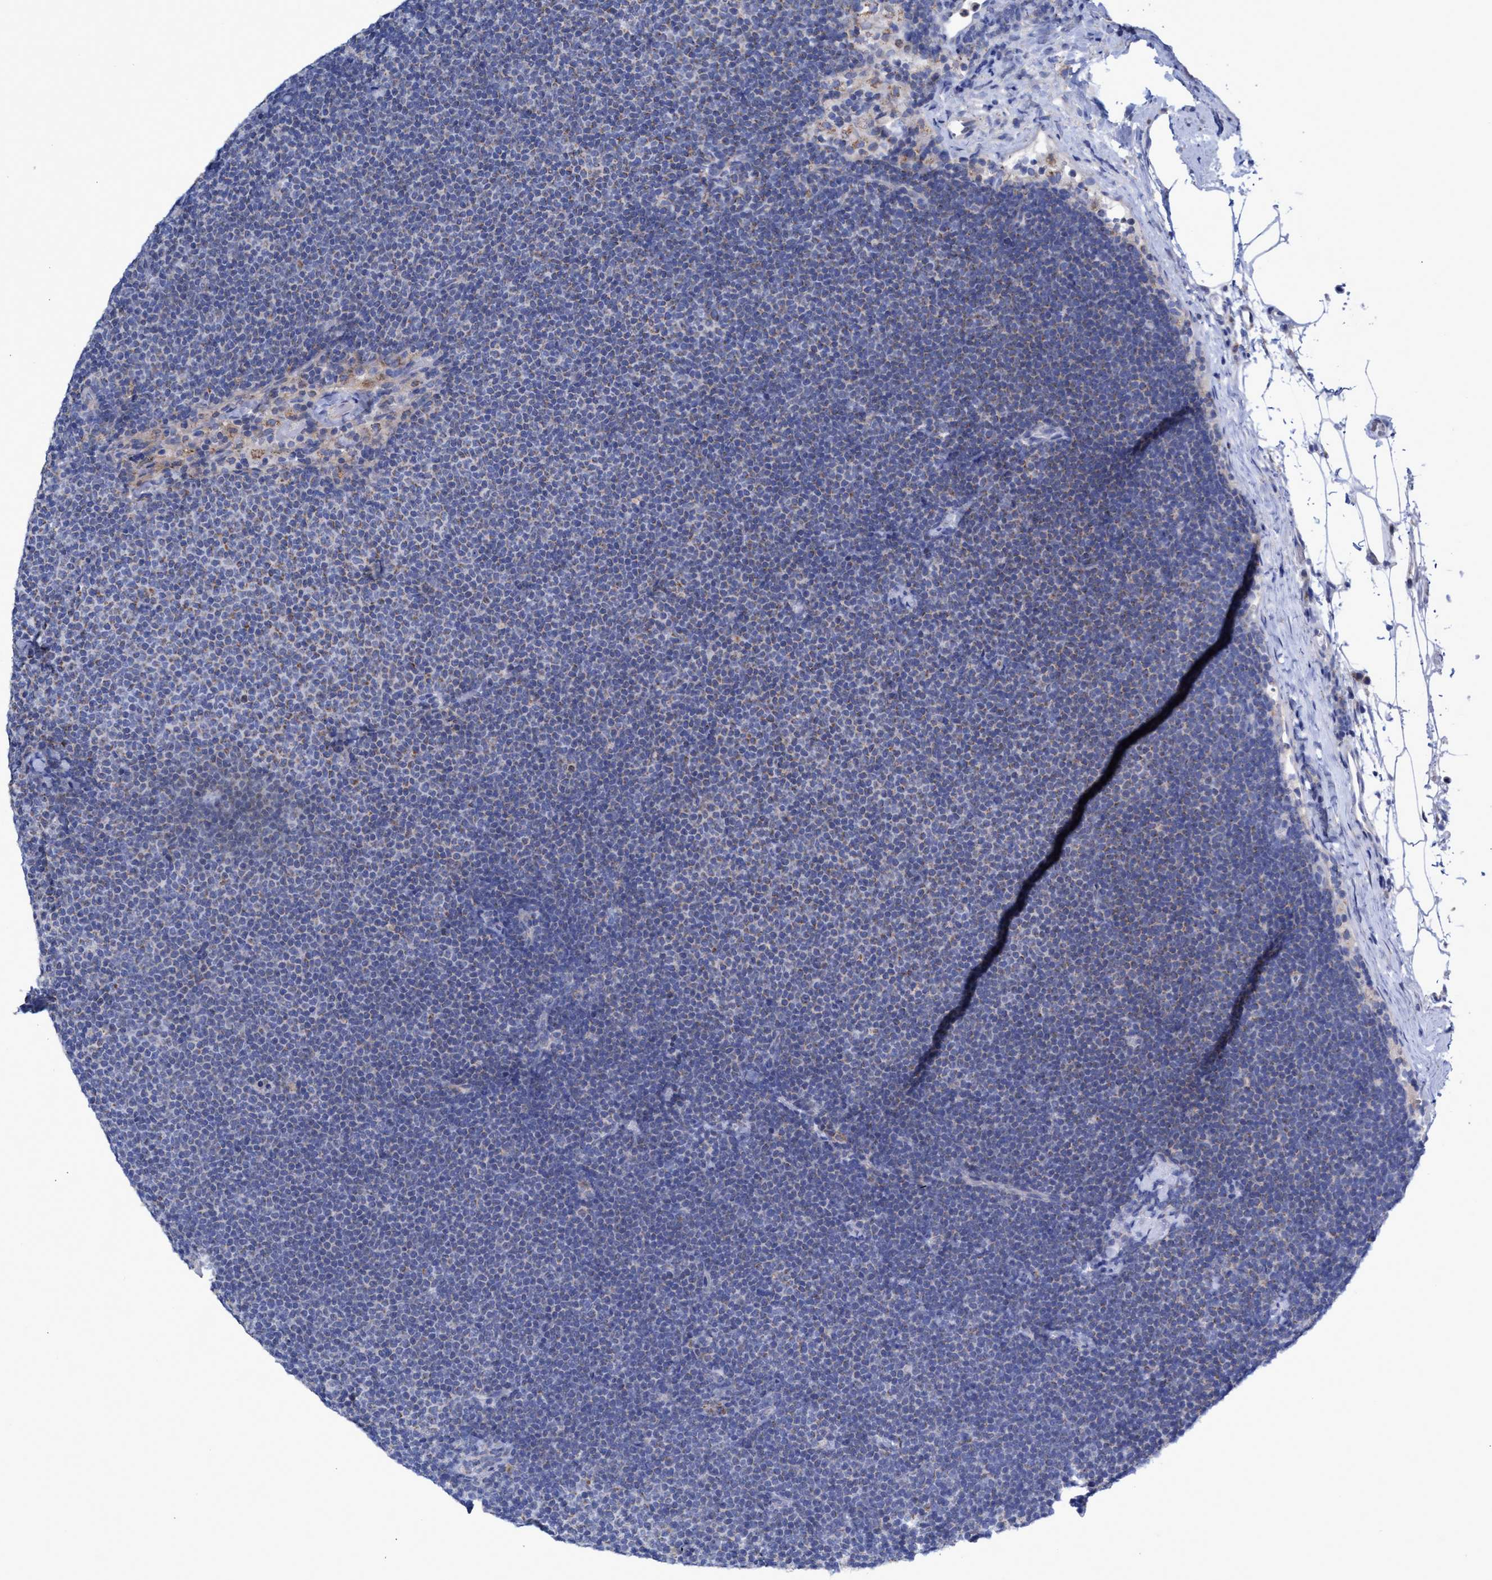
{"staining": {"intensity": "weak", "quantity": "25%-75%", "location": "cytoplasmic/membranous"}, "tissue": "lymphoma", "cell_type": "Tumor cells", "image_type": "cancer", "snomed": [{"axis": "morphology", "description": "Malignant lymphoma, non-Hodgkin's type, Low grade"}, {"axis": "topography", "description": "Lymph node"}], "caption": "Protein staining of lymphoma tissue displays weak cytoplasmic/membranous expression in about 25%-75% of tumor cells.", "gene": "ZNF750", "patient": {"sex": "female", "age": 53}}